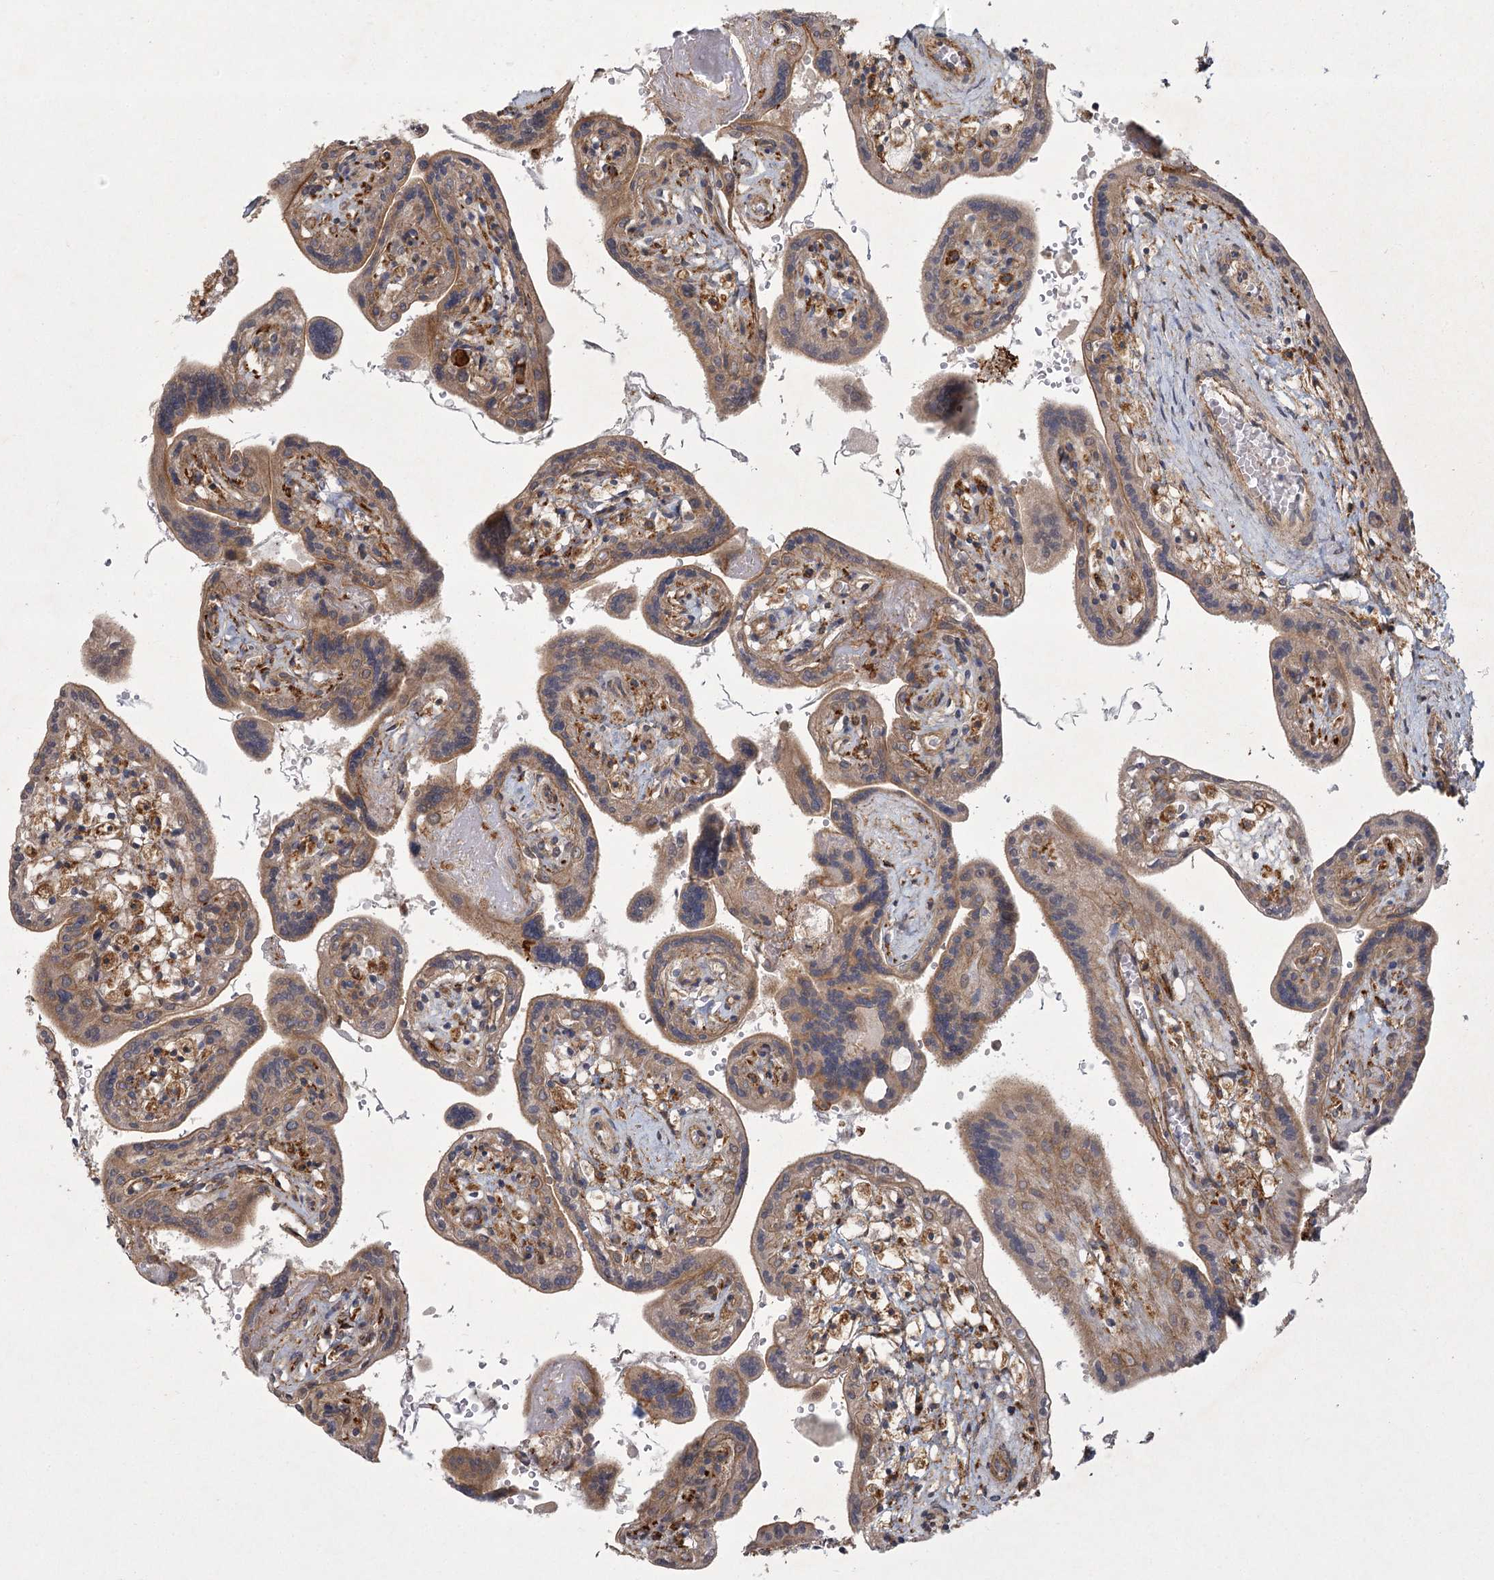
{"staining": {"intensity": "moderate", "quantity": "25%-75%", "location": "cytoplasmic/membranous"}, "tissue": "placenta", "cell_type": "Trophoblastic cells", "image_type": "normal", "snomed": [{"axis": "morphology", "description": "Normal tissue, NOS"}, {"axis": "topography", "description": "Placenta"}], "caption": "Protein analysis of unremarkable placenta exhibits moderate cytoplasmic/membranous staining in approximately 25%-75% of trophoblastic cells. (DAB IHC, brown staining for protein, blue staining for nuclei).", "gene": "MEPE", "patient": {"sex": "female", "age": 37}}